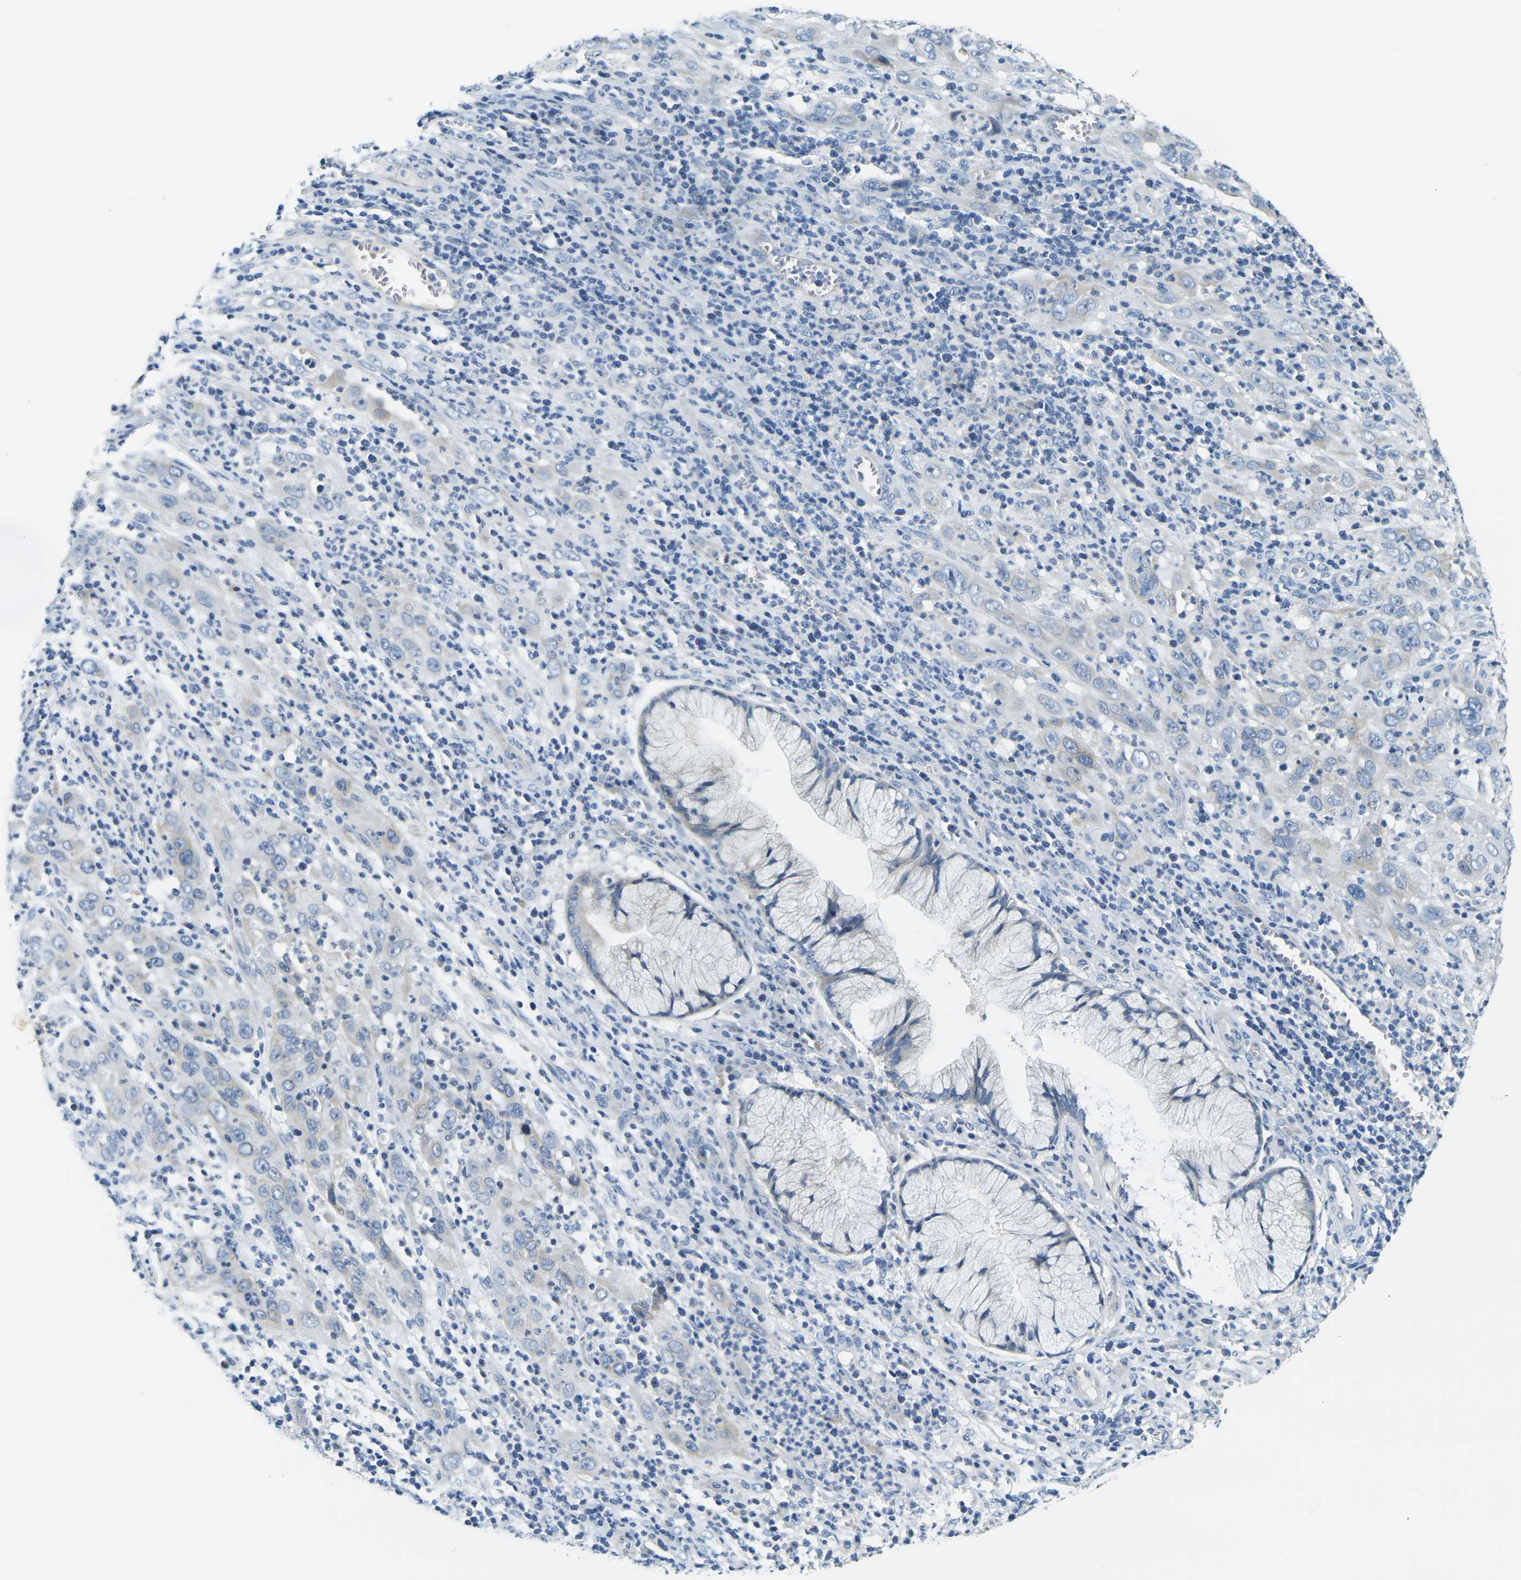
{"staining": {"intensity": "negative", "quantity": "none", "location": "none"}, "tissue": "cervical cancer", "cell_type": "Tumor cells", "image_type": "cancer", "snomed": [{"axis": "morphology", "description": "Squamous cell carcinoma, NOS"}, {"axis": "topography", "description": "Cervix"}], "caption": "Human cervical cancer (squamous cell carcinoma) stained for a protein using immunohistochemistry (IHC) displays no staining in tumor cells.", "gene": "SHISAL2B", "patient": {"sex": "female", "age": 32}}